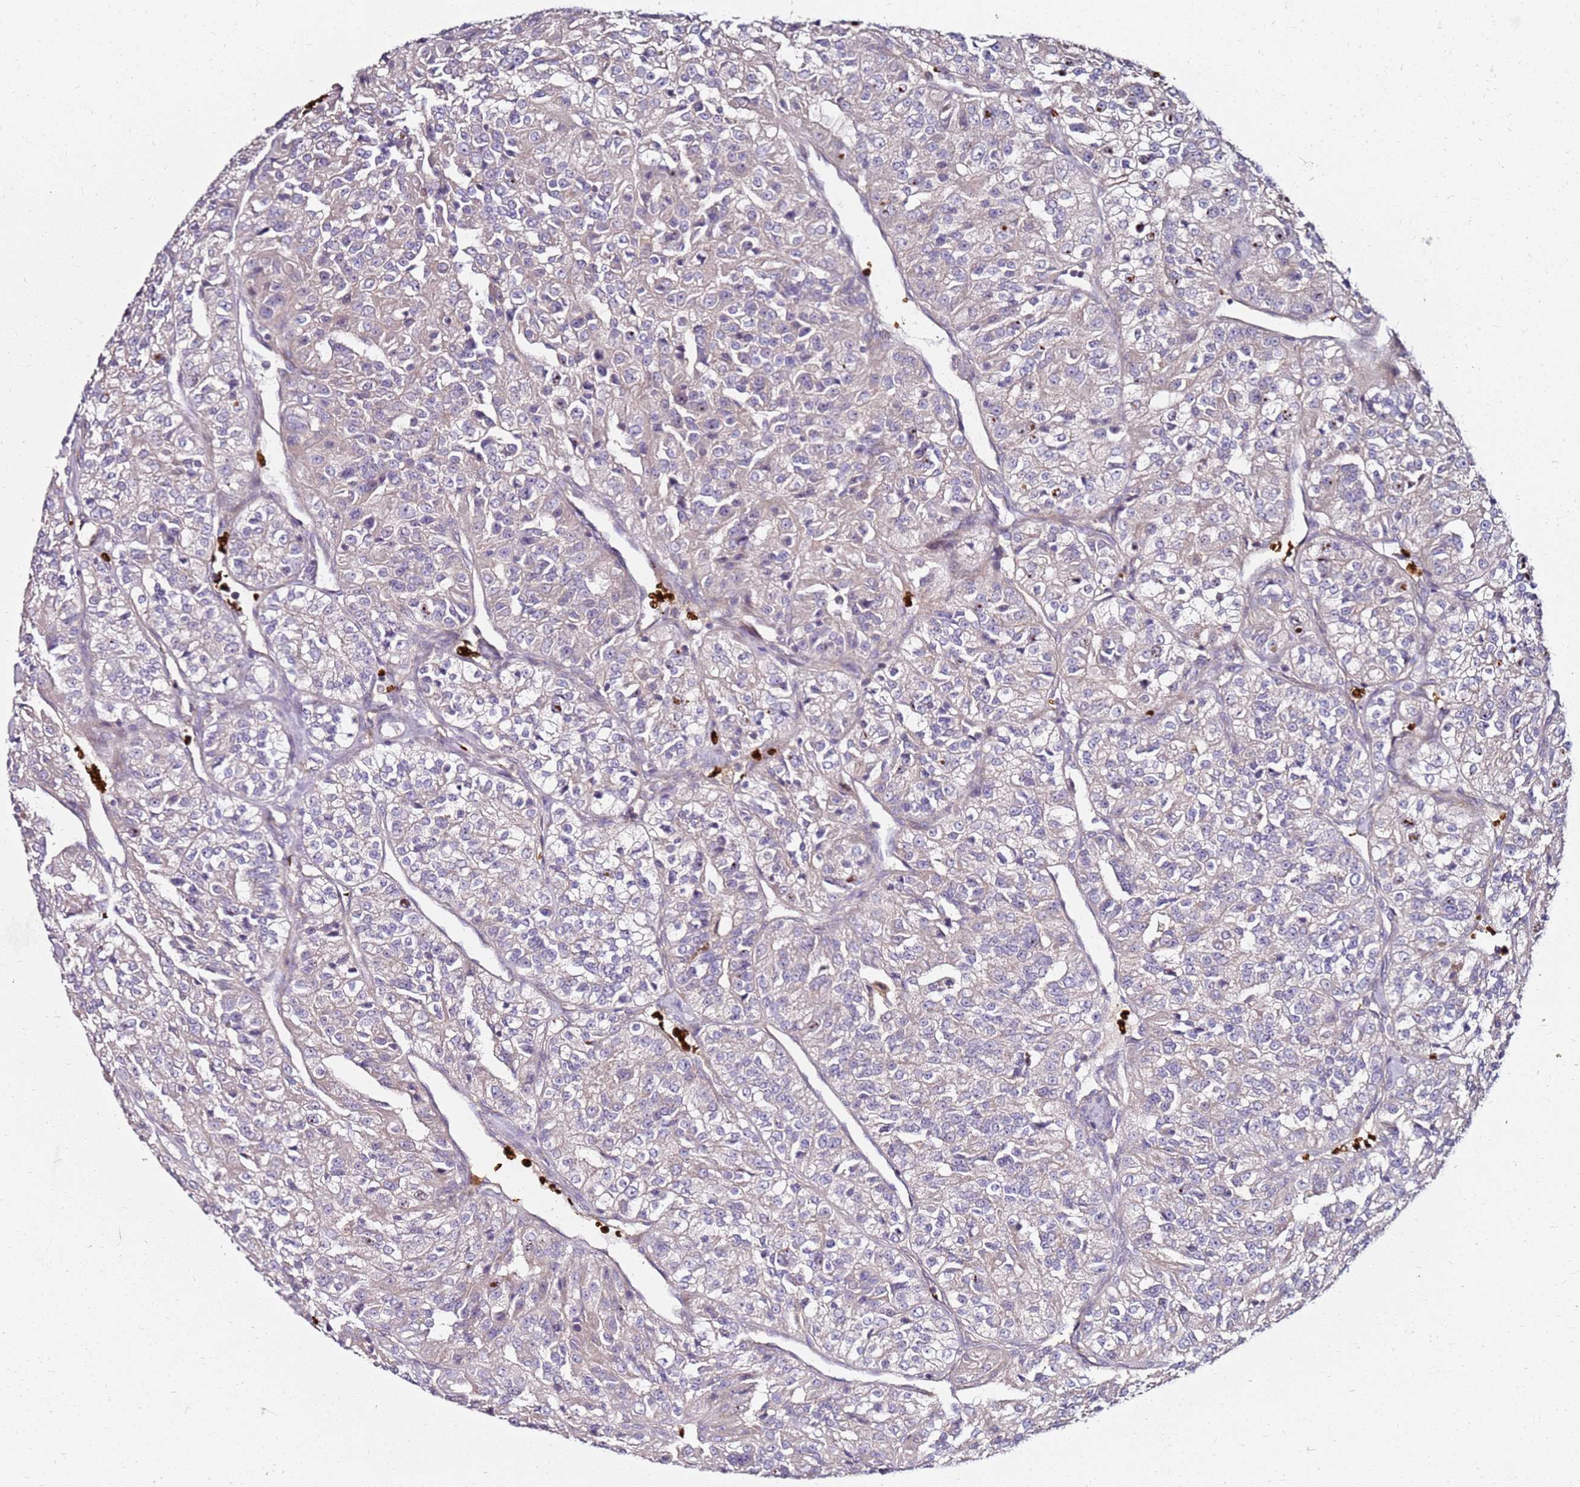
{"staining": {"intensity": "negative", "quantity": "none", "location": "none"}, "tissue": "renal cancer", "cell_type": "Tumor cells", "image_type": "cancer", "snomed": [{"axis": "morphology", "description": "Adenocarcinoma, NOS"}, {"axis": "topography", "description": "Kidney"}], "caption": "High power microscopy histopathology image of an immunohistochemistry (IHC) photomicrograph of renal cancer (adenocarcinoma), revealing no significant staining in tumor cells.", "gene": "RNF11", "patient": {"sex": "female", "age": 63}}